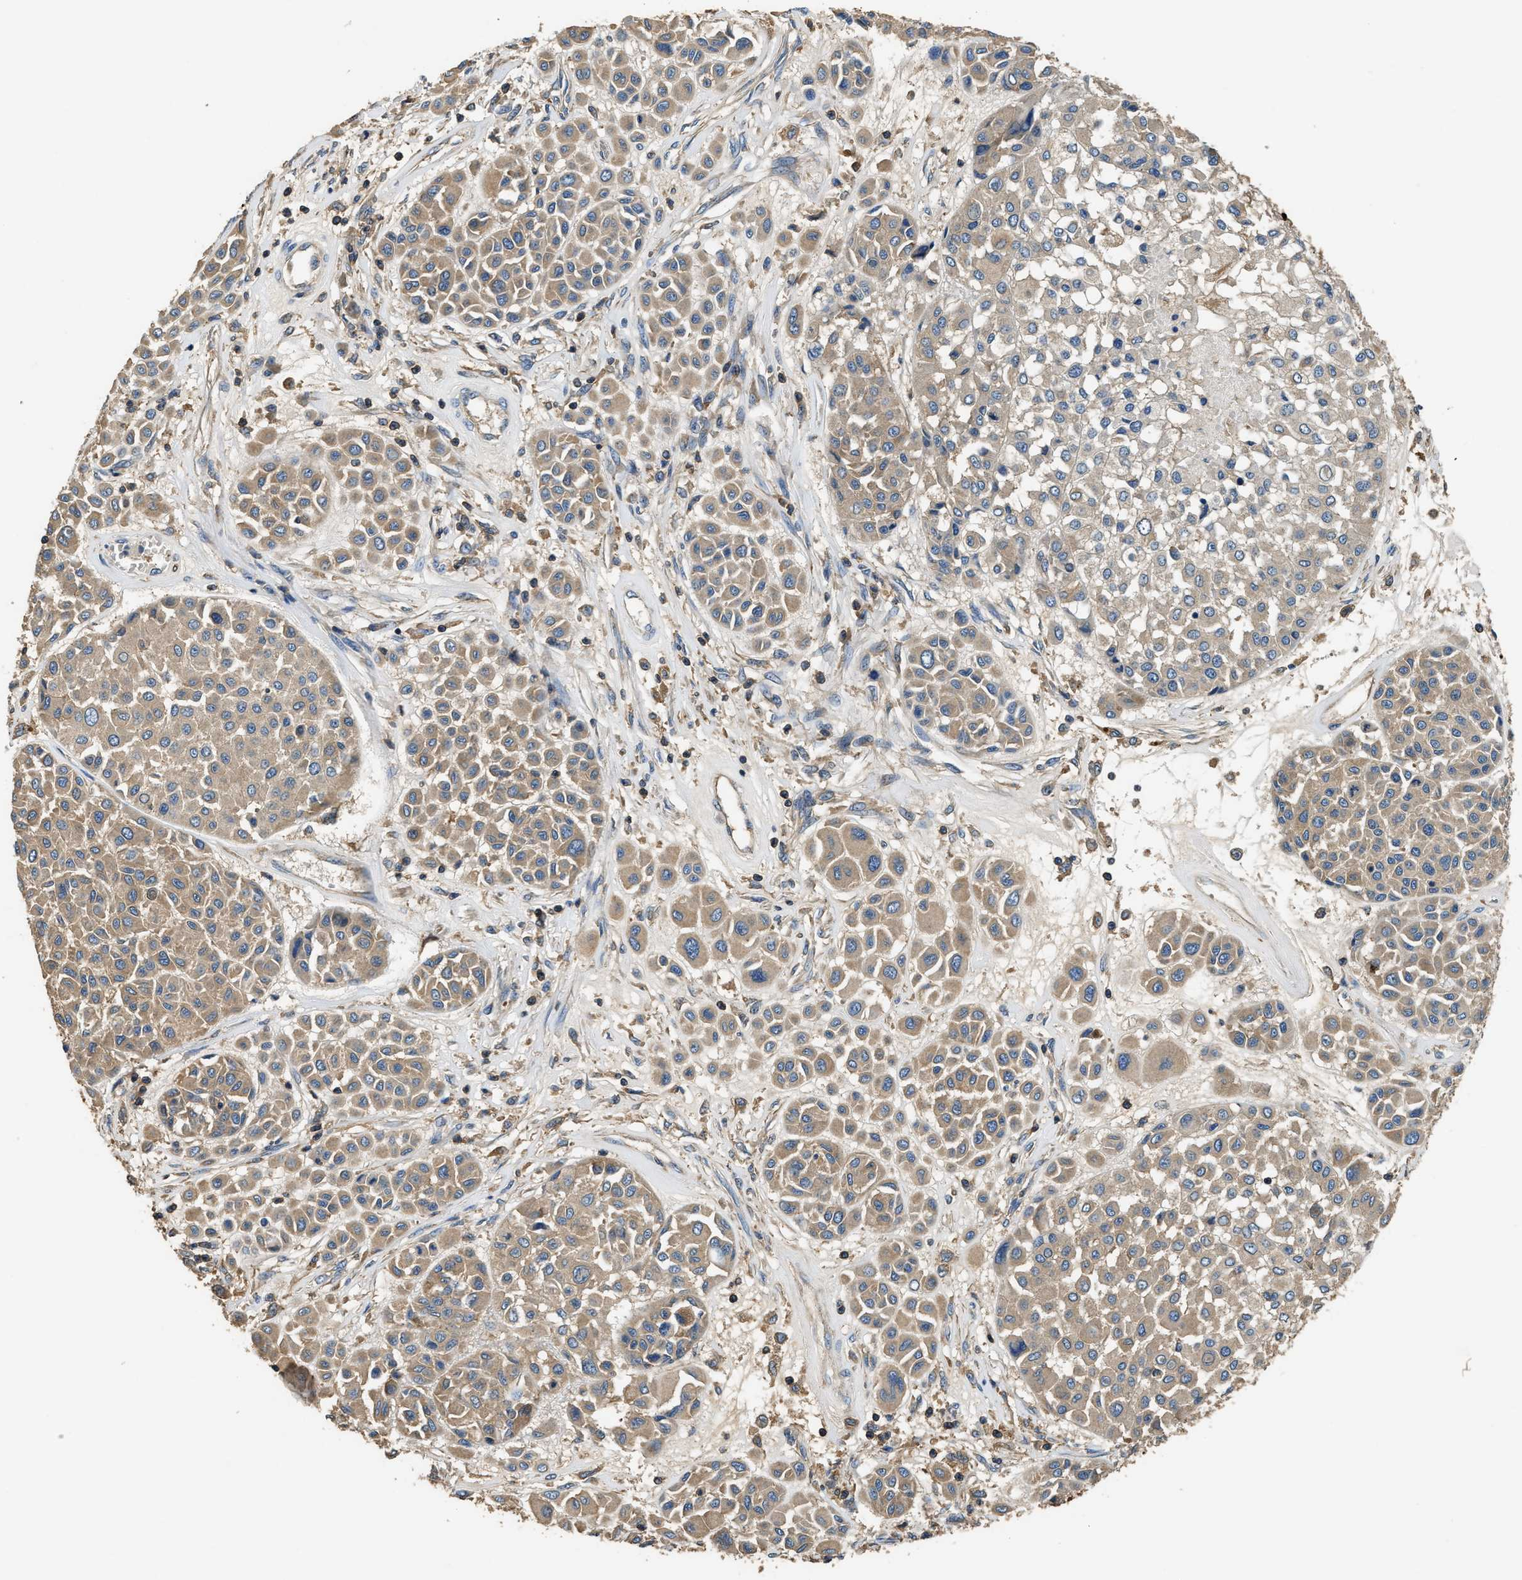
{"staining": {"intensity": "moderate", "quantity": ">75%", "location": "cytoplasmic/membranous"}, "tissue": "melanoma", "cell_type": "Tumor cells", "image_type": "cancer", "snomed": [{"axis": "morphology", "description": "Malignant melanoma, Metastatic site"}, {"axis": "topography", "description": "Soft tissue"}], "caption": "This photomicrograph demonstrates malignant melanoma (metastatic site) stained with immunohistochemistry (IHC) to label a protein in brown. The cytoplasmic/membranous of tumor cells show moderate positivity for the protein. Nuclei are counter-stained blue.", "gene": "BLOC1S1", "patient": {"sex": "male", "age": 41}}